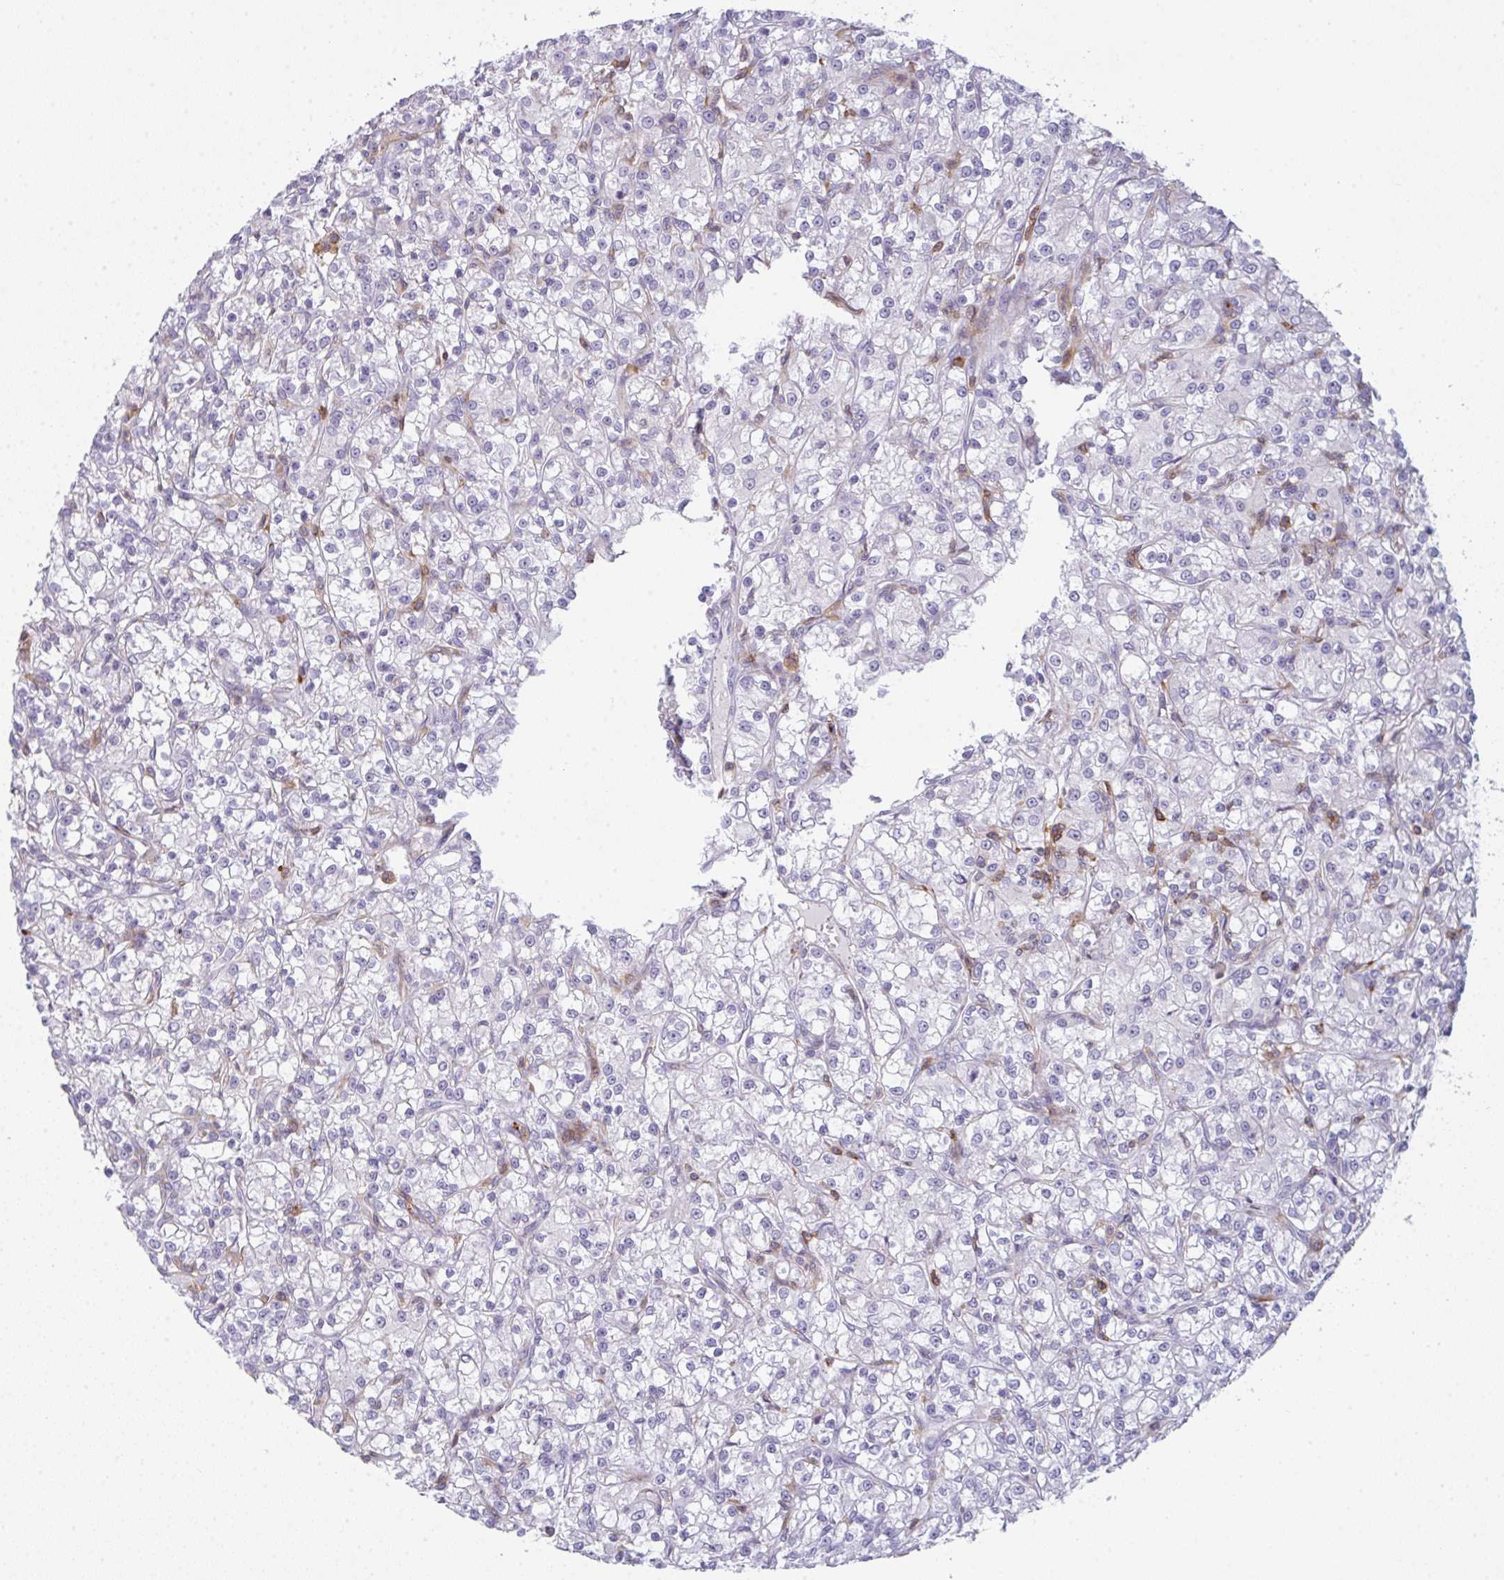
{"staining": {"intensity": "negative", "quantity": "none", "location": "none"}, "tissue": "renal cancer", "cell_type": "Tumor cells", "image_type": "cancer", "snomed": [{"axis": "morphology", "description": "Adenocarcinoma, NOS"}, {"axis": "topography", "description": "Kidney"}], "caption": "An image of human adenocarcinoma (renal) is negative for staining in tumor cells.", "gene": "CD80", "patient": {"sex": "female", "age": 59}}